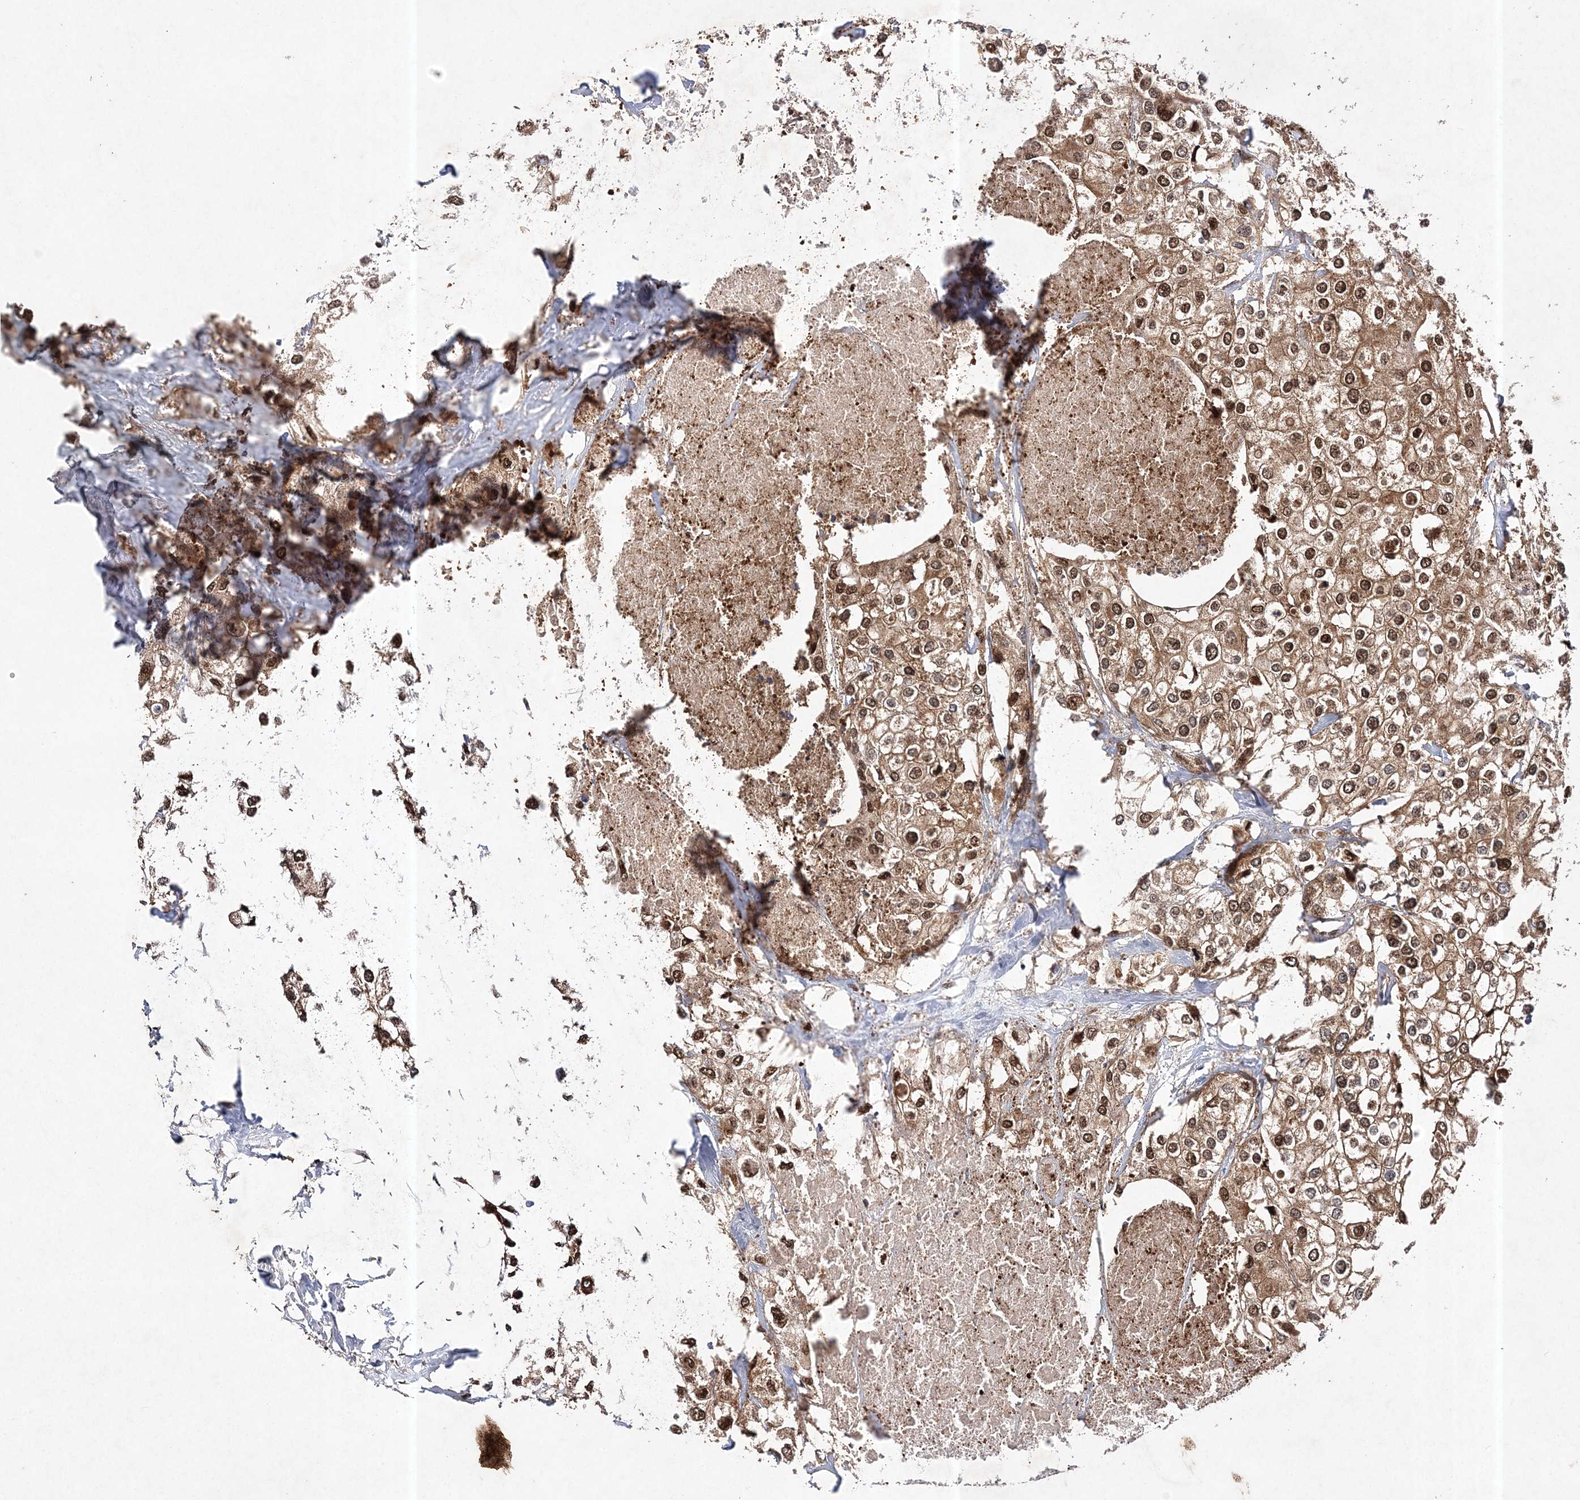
{"staining": {"intensity": "moderate", "quantity": ">75%", "location": "cytoplasmic/membranous,nuclear"}, "tissue": "urothelial cancer", "cell_type": "Tumor cells", "image_type": "cancer", "snomed": [{"axis": "morphology", "description": "Urothelial carcinoma, High grade"}, {"axis": "topography", "description": "Urinary bladder"}], "caption": "Tumor cells show moderate cytoplasmic/membranous and nuclear staining in about >75% of cells in urothelial cancer.", "gene": "NIF3L1", "patient": {"sex": "male", "age": 64}}